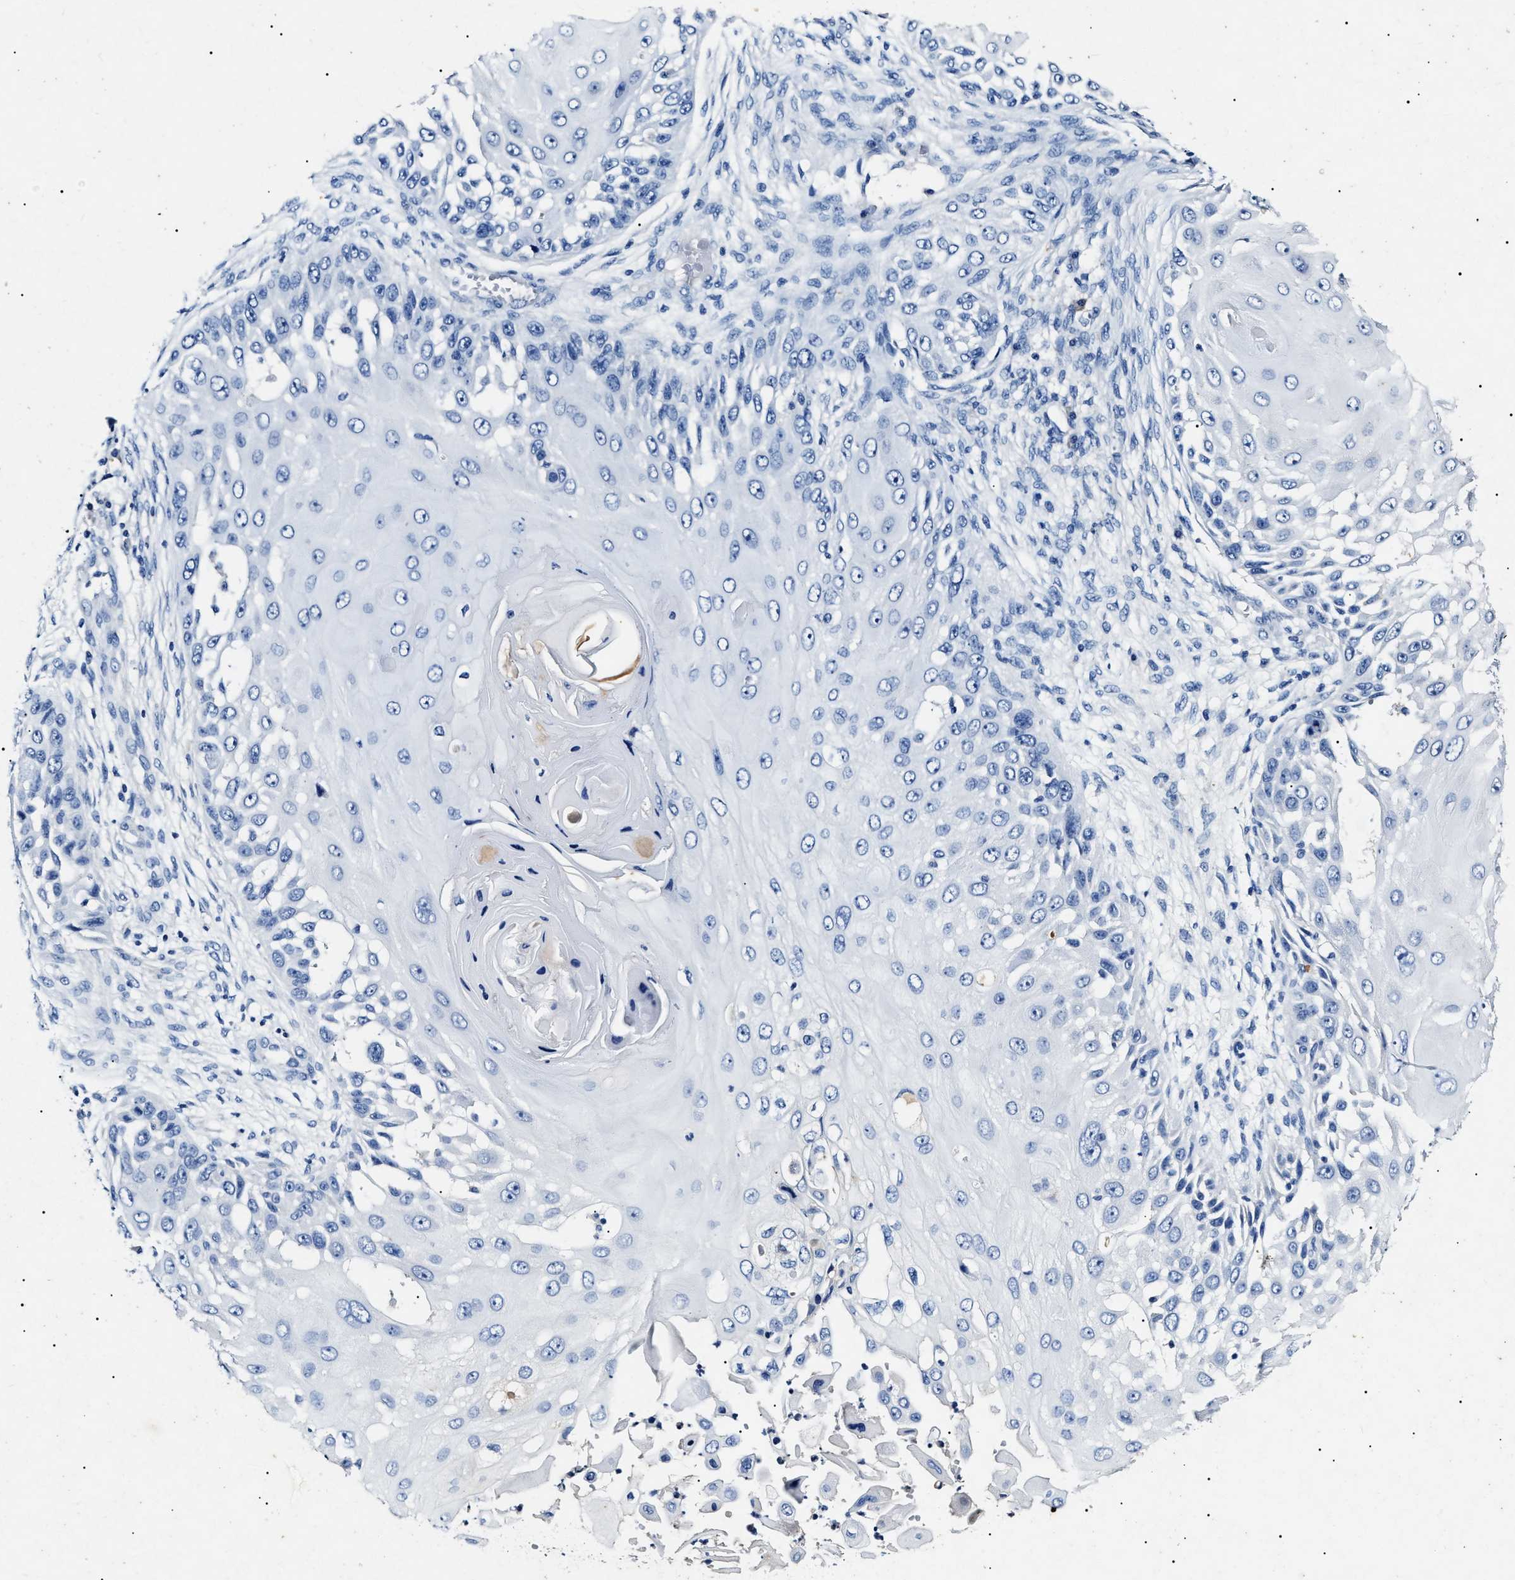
{"staining": {"intensity": "negative", "quantity": "none", "location": "none"}, "tissue": "skin cancer", "cell_type": "Tumor cells", "image_type": "cancer", "snomed": [{"axis": "morphology", "description": "Squamous cell carcinoma, NOS"}, {"axis": "topography", "description": "Skin"}], "caption": "A high-resolution image shows IHC staining of skin squamous cell carcinoma, which shows no significant staining in tumor cells.", "gene": "LRRC8E", "patient": {"sex": "female", "age": 44}}